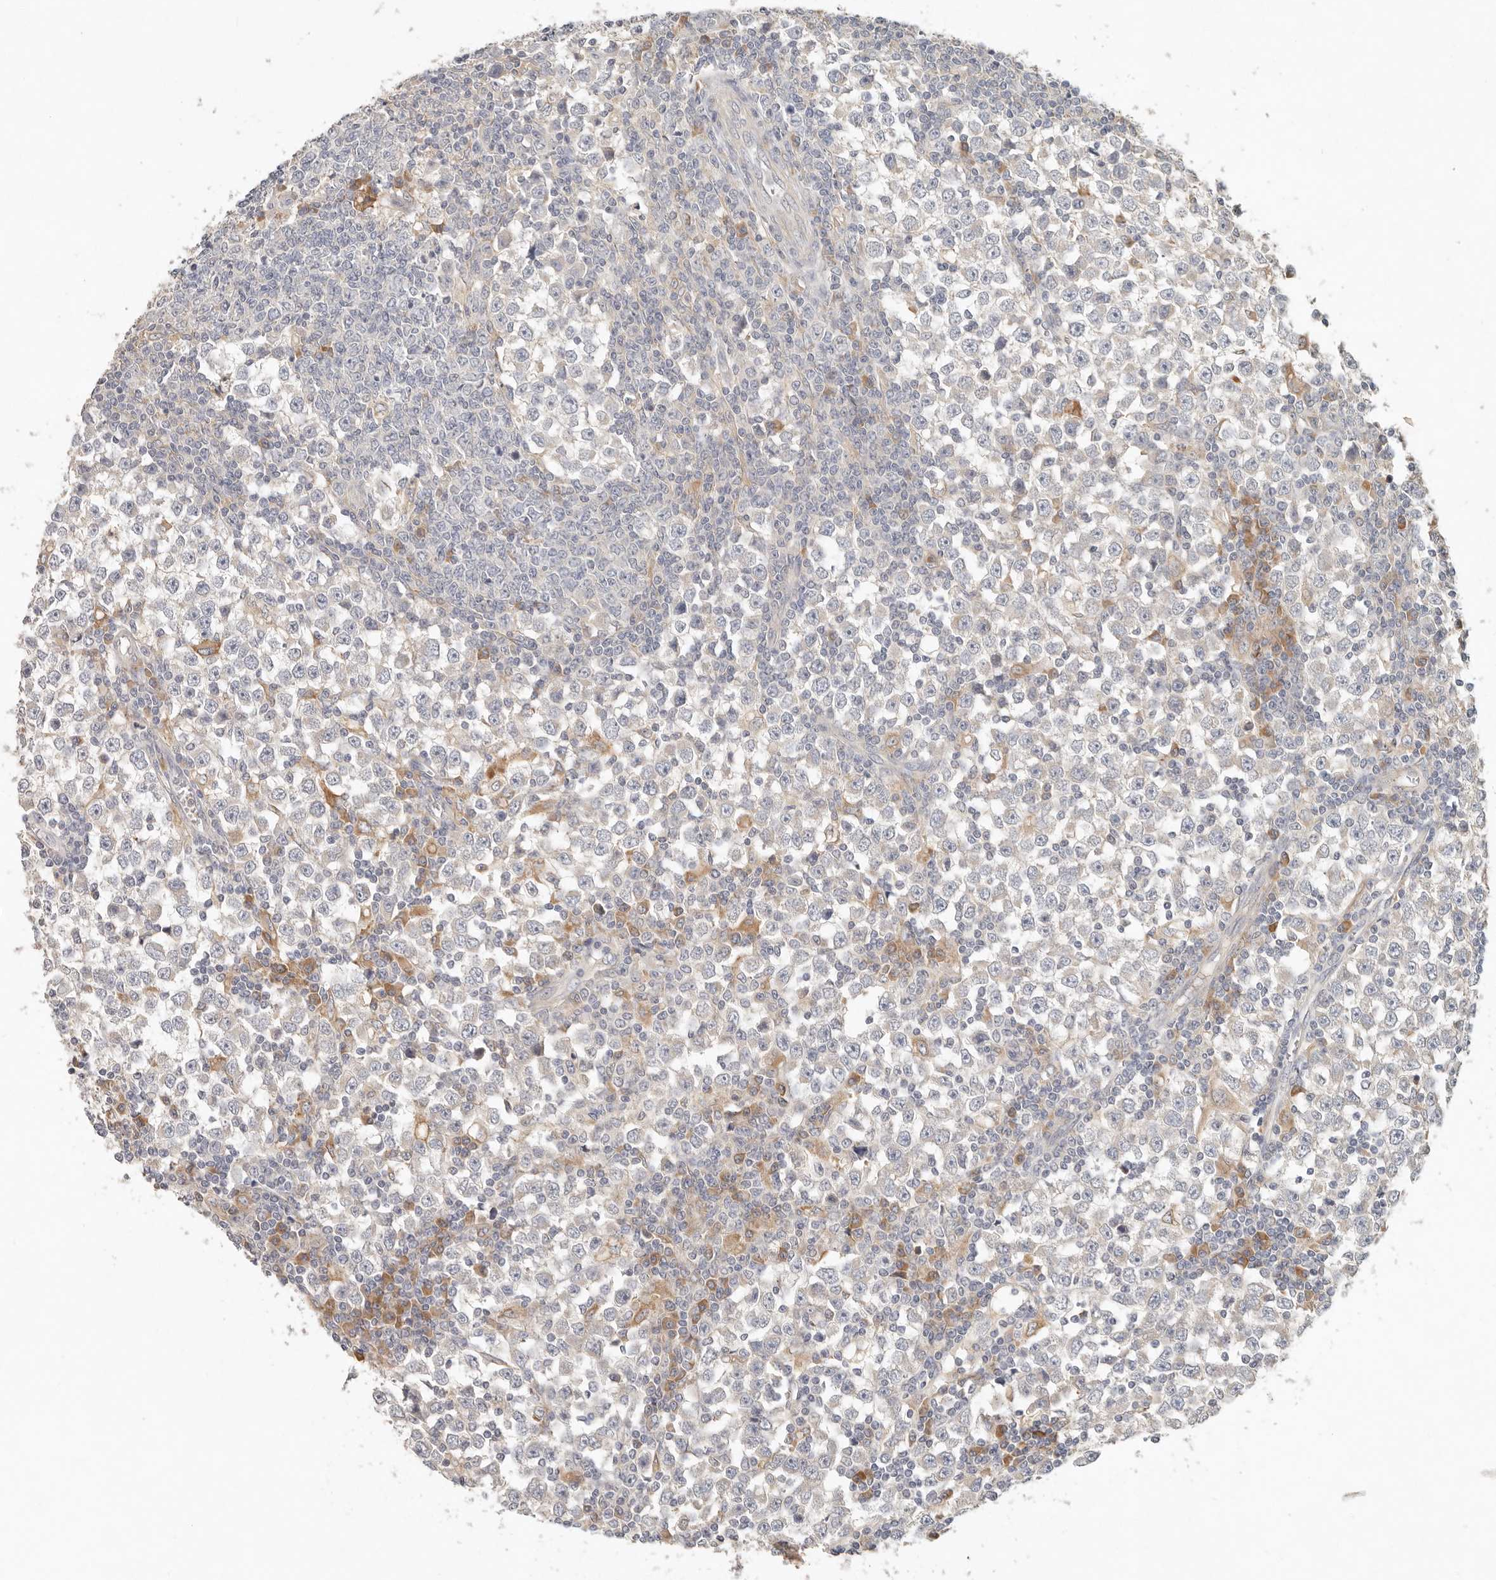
{"staining": {"intensity": "negative", "quantity": "none", "location": "none"}, "tissue": "testis cancer", "cell_type": "Tumor cells", "image_type": "cancer", "snomed": [{"axis": "morphology", "description": "Seminoma, NOS"}, {"axis": "topography", "description": "Testis"}], "caption": "Immunohistochemistry of testis cancer demonstrates no expression in tumor cells.", "gene": "ARHGEF10L", "patient": {"sex": "male", "age": 65}}